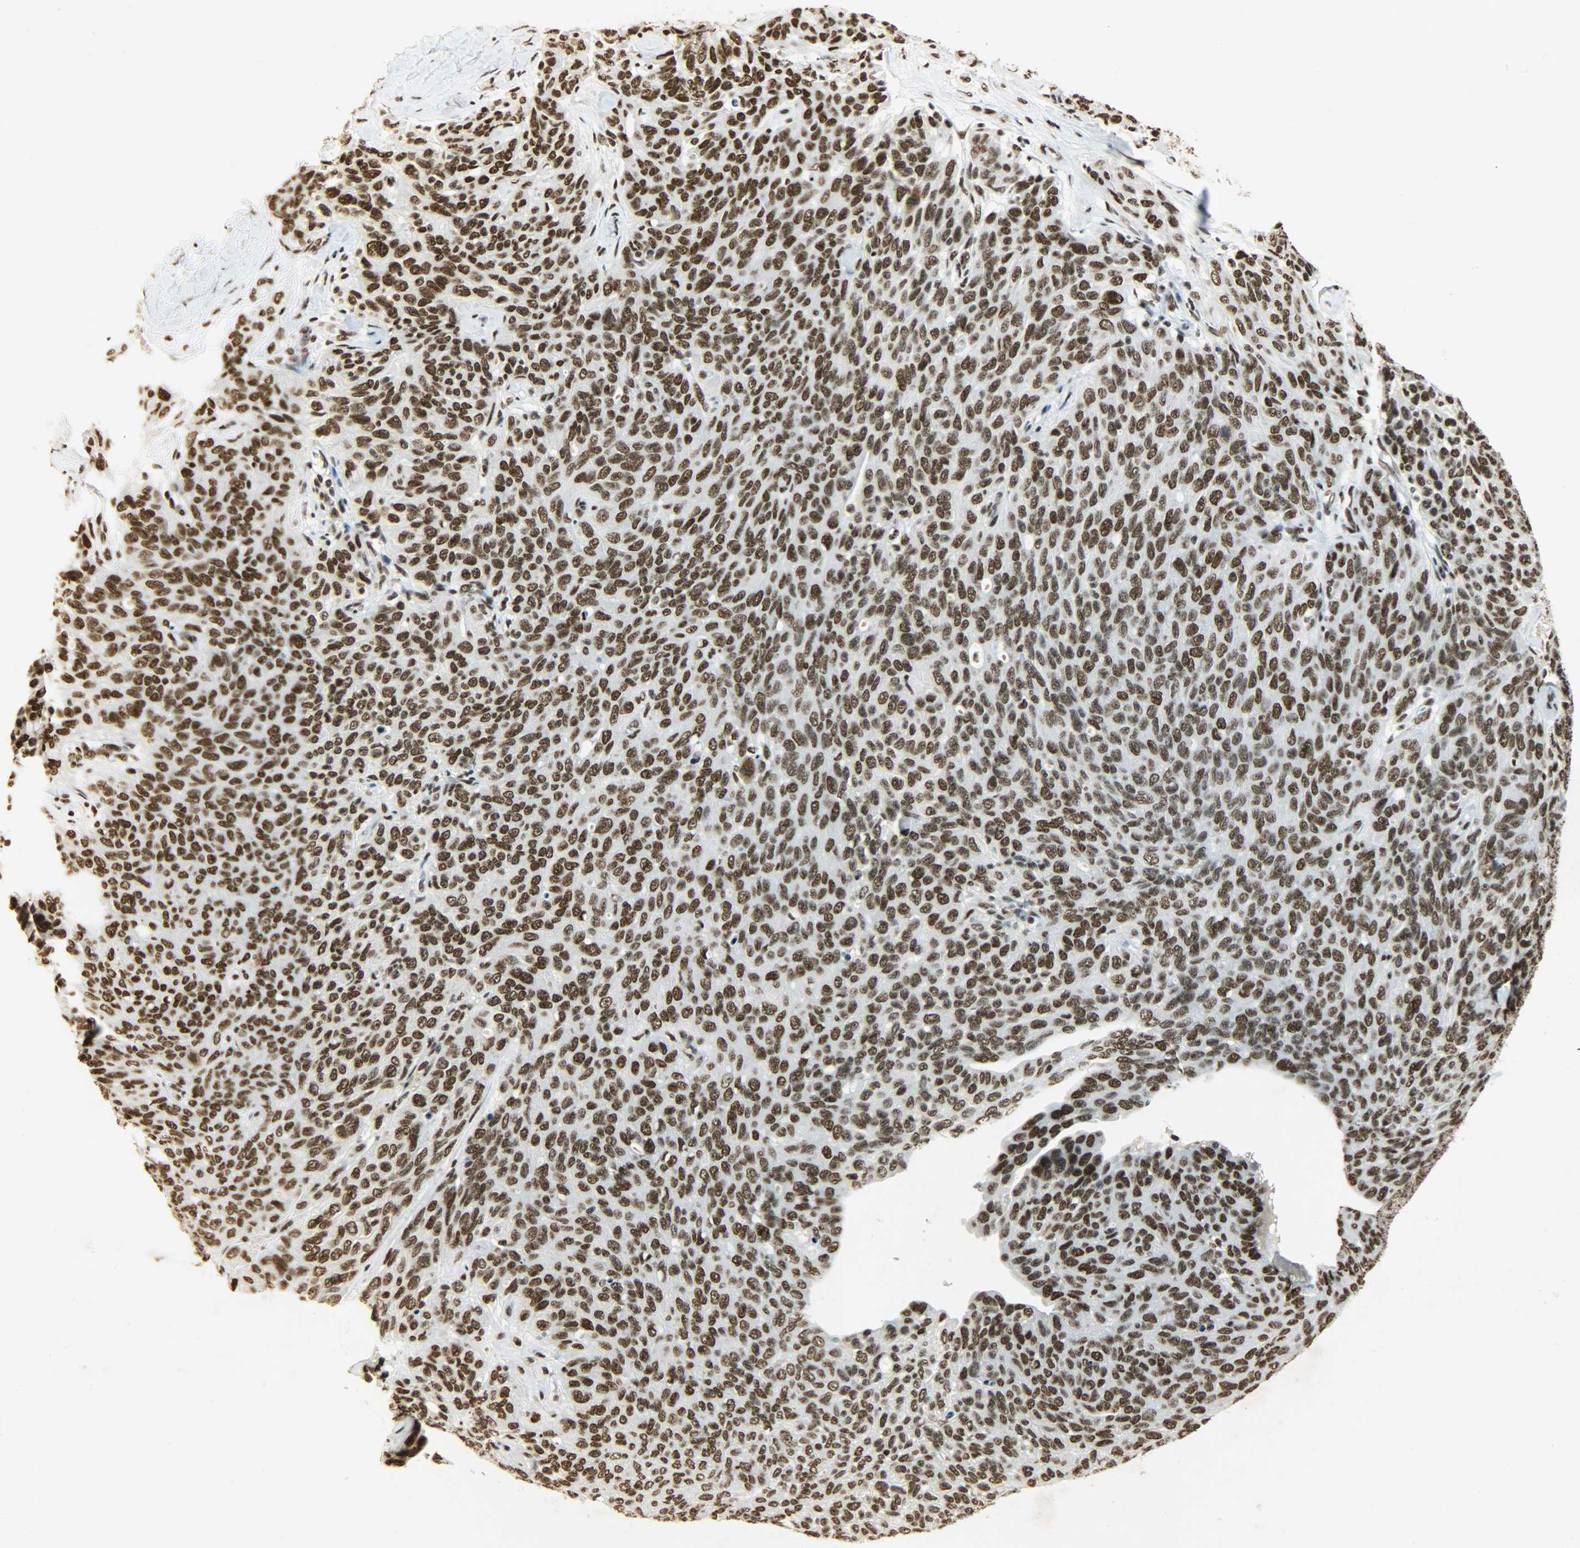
{"staining": {"intensity": "strong", "quantity": ">75%", "location": "nuclear"}, "tissue": "ovarian cancer", "cell_type": "Tumor cells", "image_type": "cancer", "snomed": [{"axis": "morphology", "description": "Carcinoma, endometroid"}, {"axis": "topography", "description": "Ovary"}], "caption": "This is a histology image of IHC staining of ovarian cancer, which shows strong positivity in the nuclear of tumor cells.", "gene": "KHDRBS1", "patient": {"sex": "female", "age": 60}}